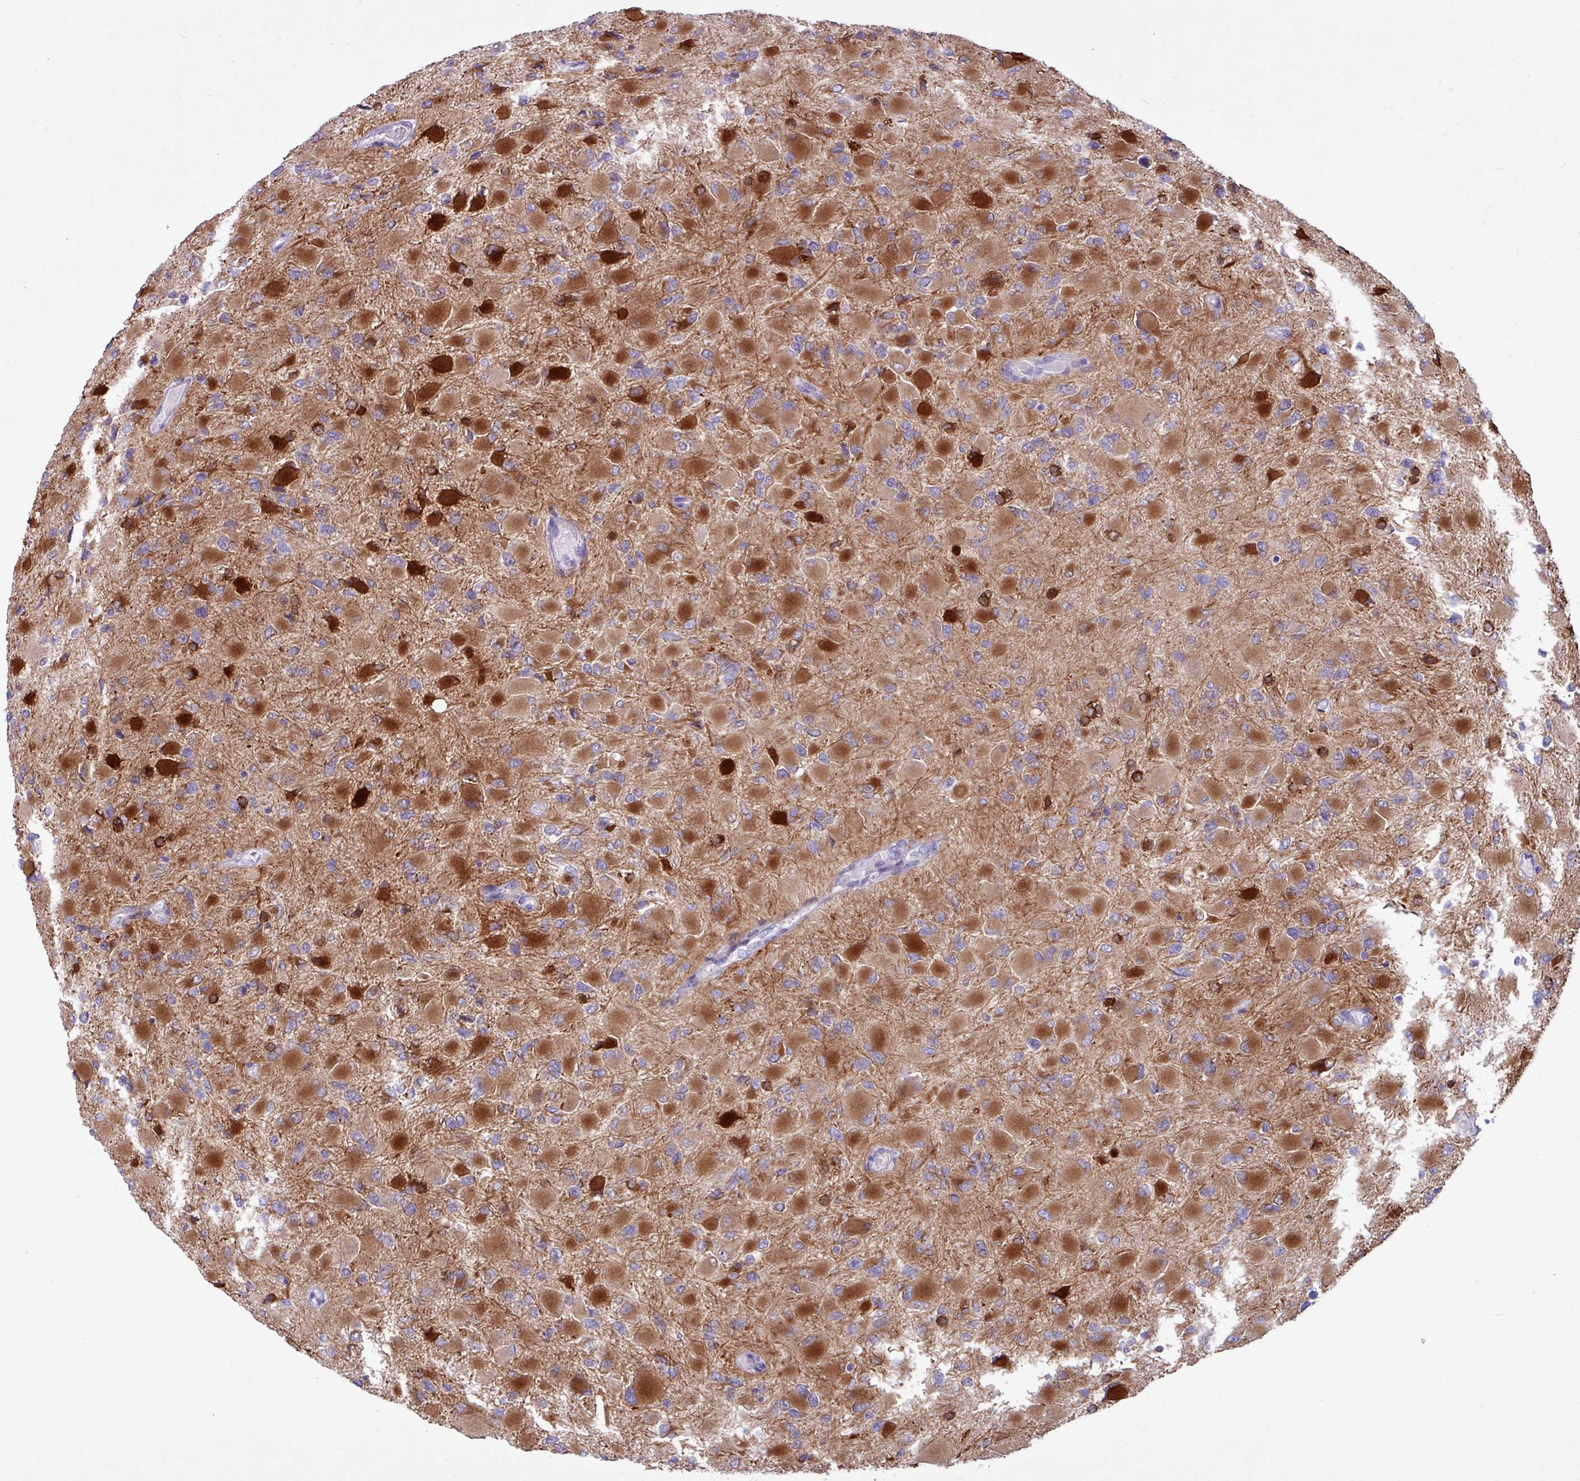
{"staining": {"intensity": "strong", "quantity": ">75%", "location": "cytoplasmic/membranous"}, "tissue": "glioma", "cell_type": "Tumor cells", "image_type": "cancer", "snomed": [{"axis": "morphology", "description": "Glioma, malignant, High grade"}, {"axis": "topography", "description": "Cerebral cortex"}], "caption": "This histopathology image demonstrates malignant glioma (high-grade) stained with IHC to label a protein in brown. The cytoplasmic/membranous of tumor cells show strong positivity for the protein. Nuclei are counter-stained blue.", "gene": "KIRREL3", "patient": {"sex": "female", "age": 36}}